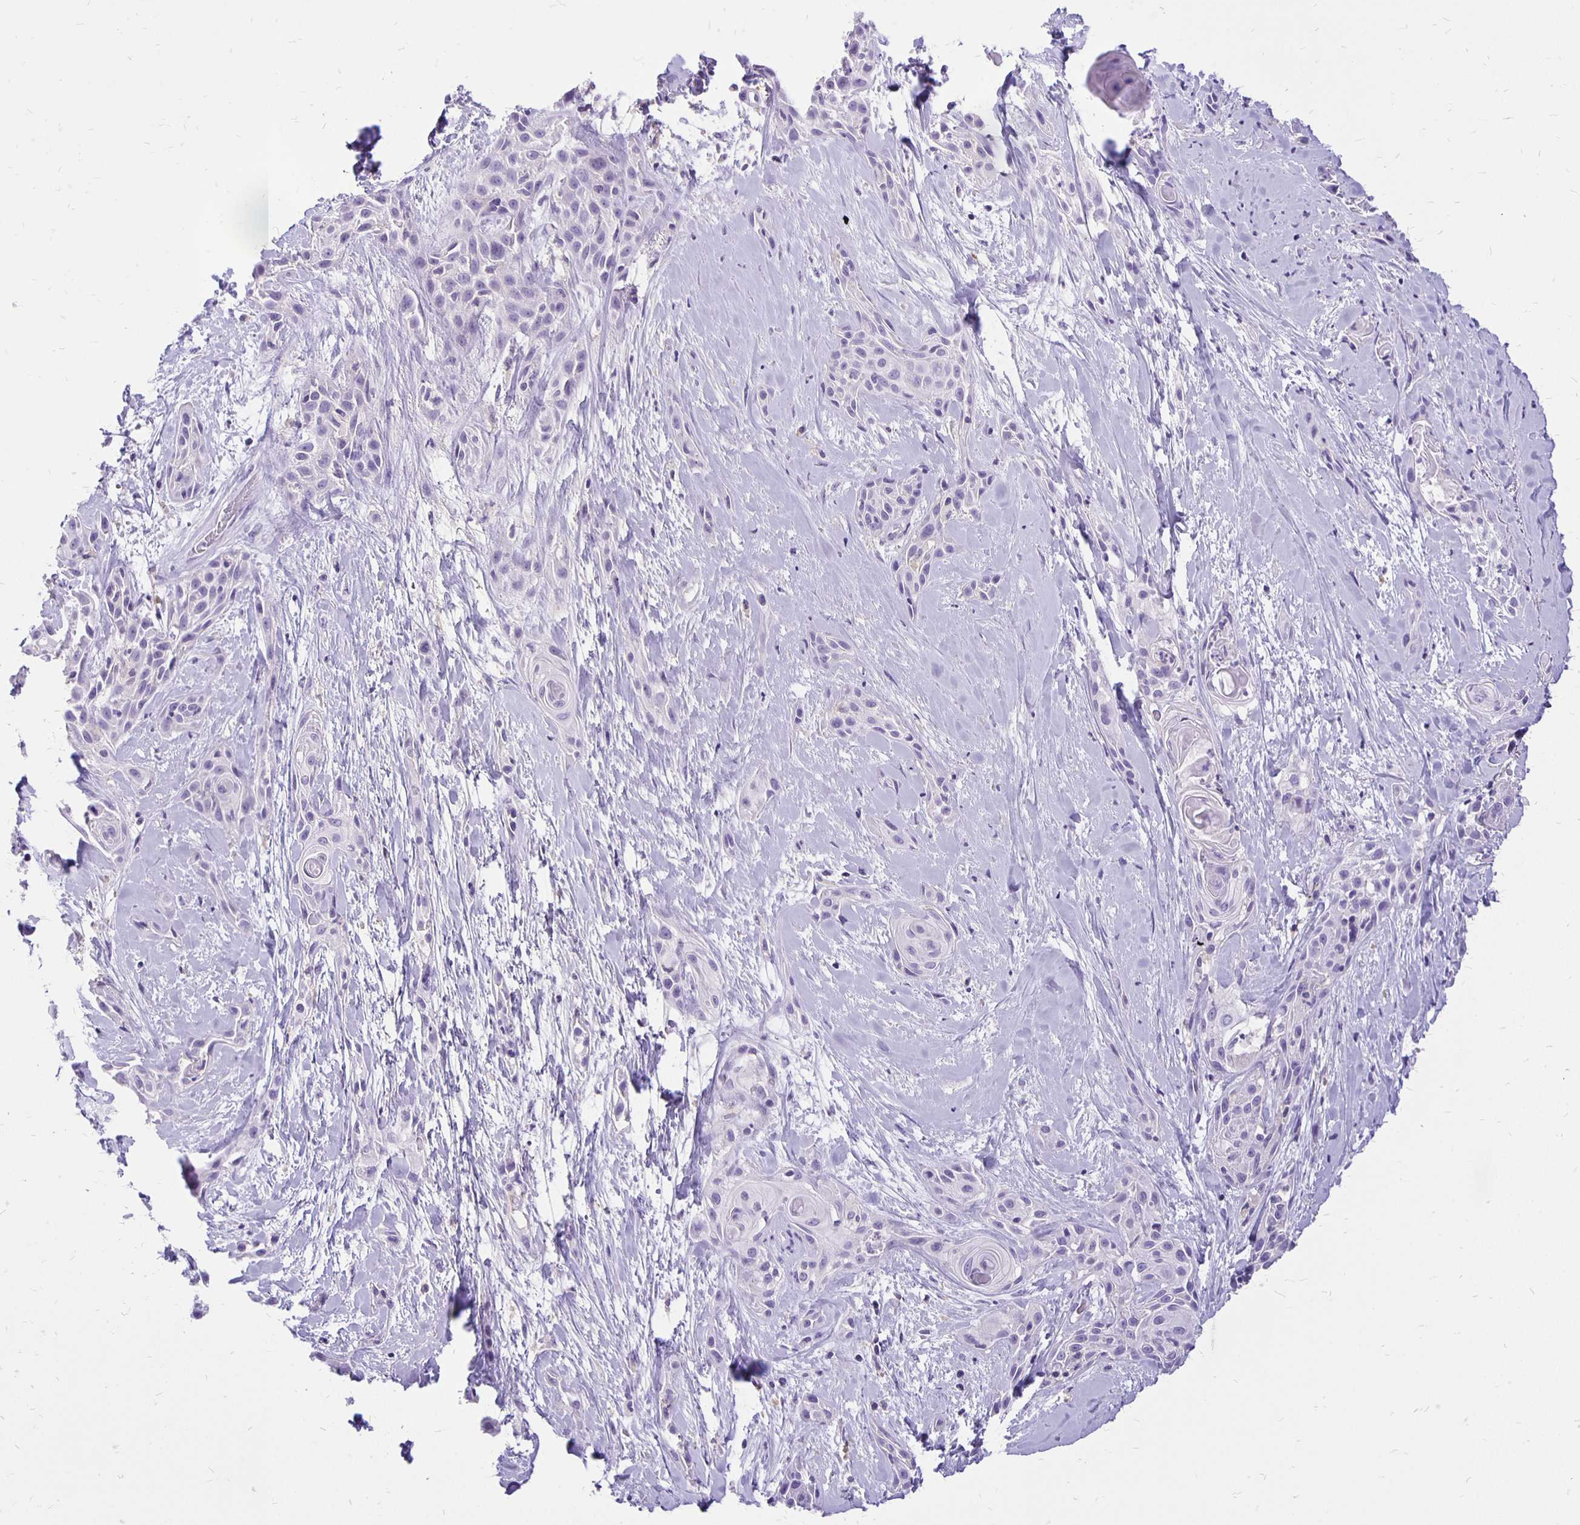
{"staining": {"intensity": "negative", "quantity": "none", "location": "none"}, "tissue": "skin cancer", "cell_type": "Tumor cells", "image_type": "cancer", "snomed": [{"axis": "morphology", "description": "Squamous cell carcinoma, NOS"}, {"axis": "topography", "description": "Skin"}, {"axis": "topography", "description": "Anal"}], "caption": "IHC of skin cancer demonstrates no expression in tumor cells.", "gene": "ANKRD45", "patient": {"sex": "male", "age": 64}}